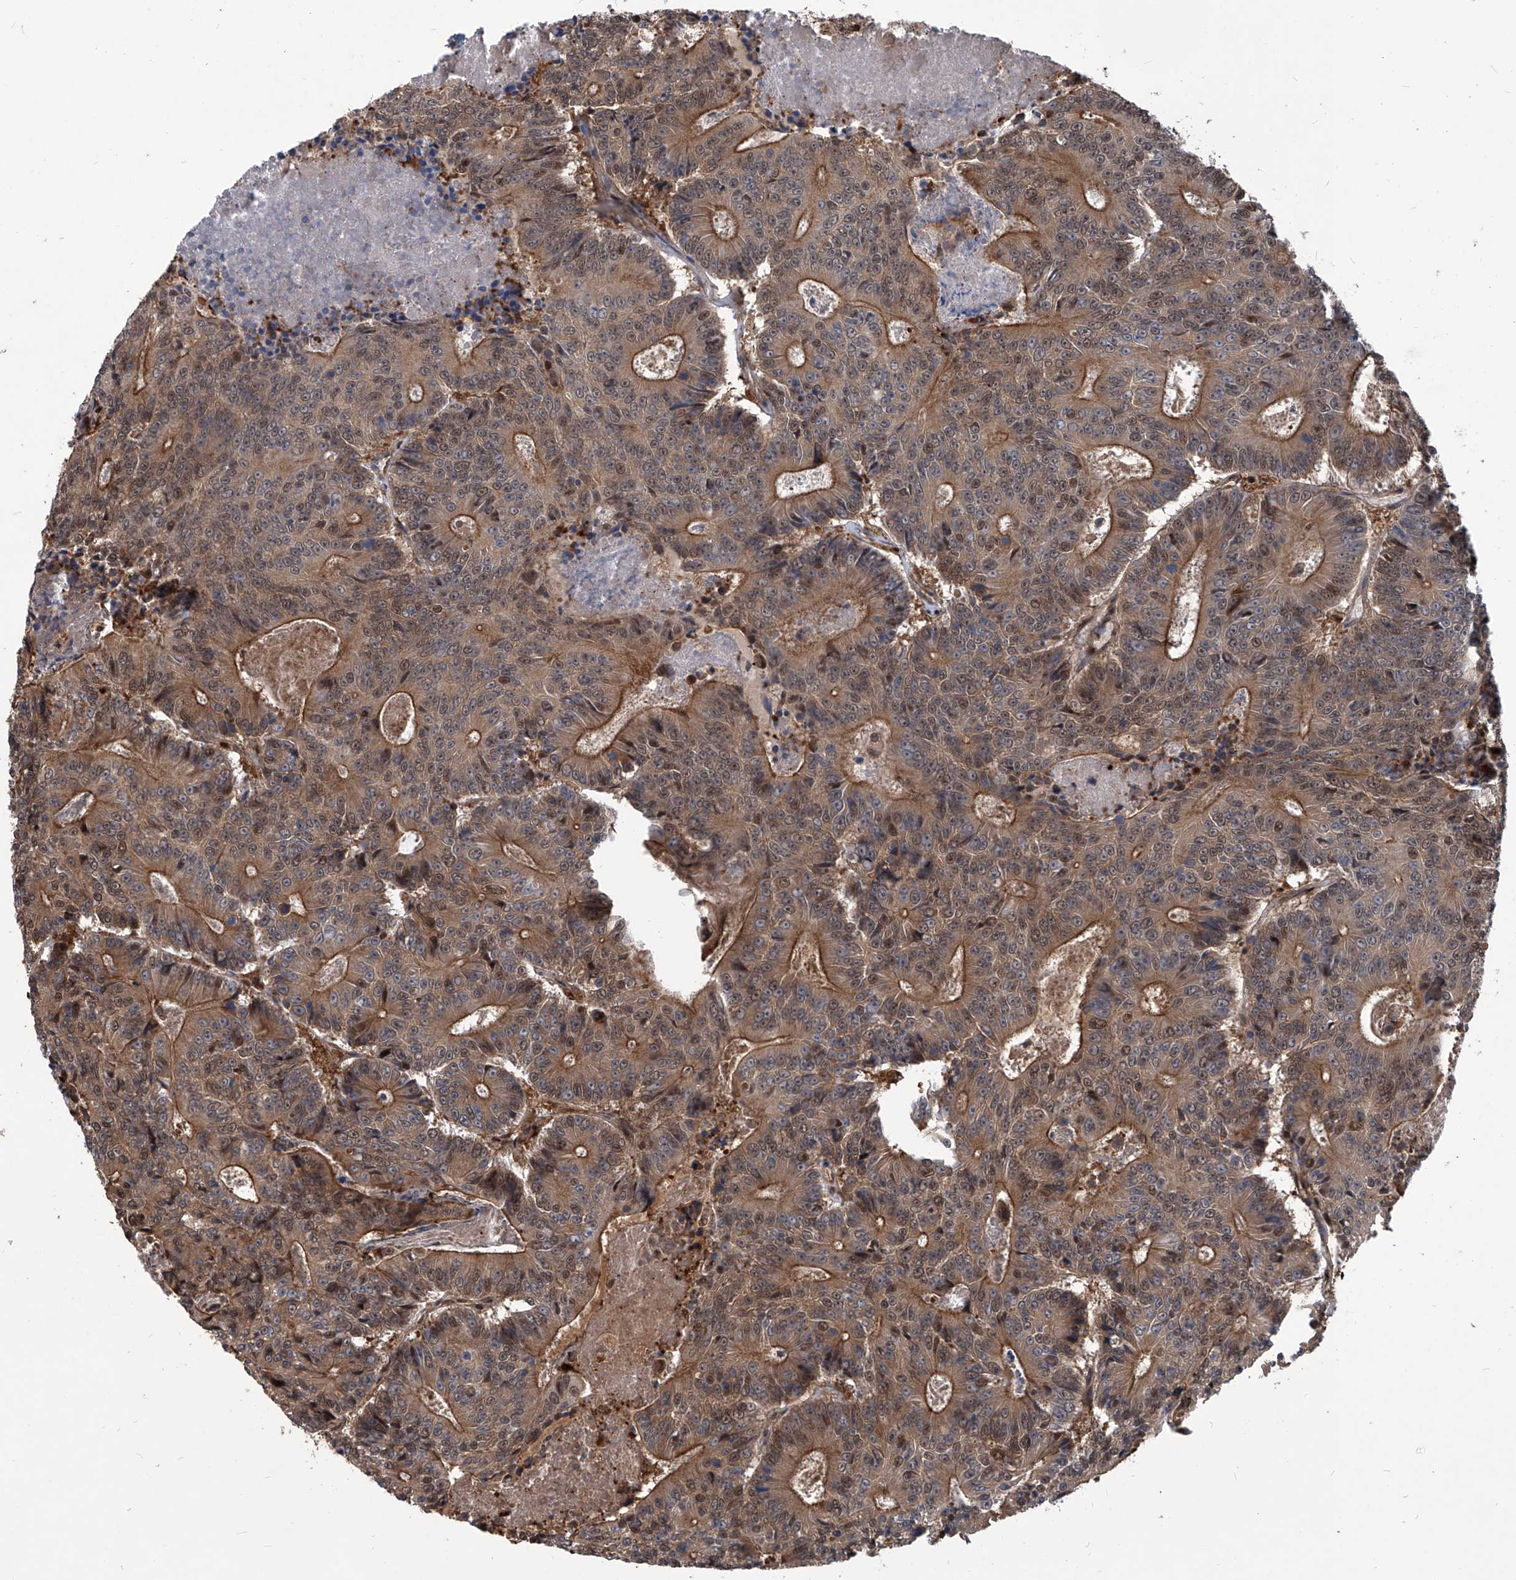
{"staining": {"intensity": "moderate", "quantity": ">75%", "location": "cytoplasmic/membranous,nuclear"}, "tissue": "colorectal cancer", "cell_type": "Tumor cells", "image_type": "cancer", "snomed": [{"axis": "morphology", "description": "Adenocarcinoma, NOS"}, {"axis": "topography", "description": "Colon"}], "caption": "This image reveals colorectal cancer stained with immunohistochemistry to label a protein in brown. The cytoplasmic/membranous and nuclear of tumor cells show moderate positivity for the protein. Nuclei are counter-stained blue.", "gene": "PSMB1", "patient": {"sex": "male", "age": 83}}